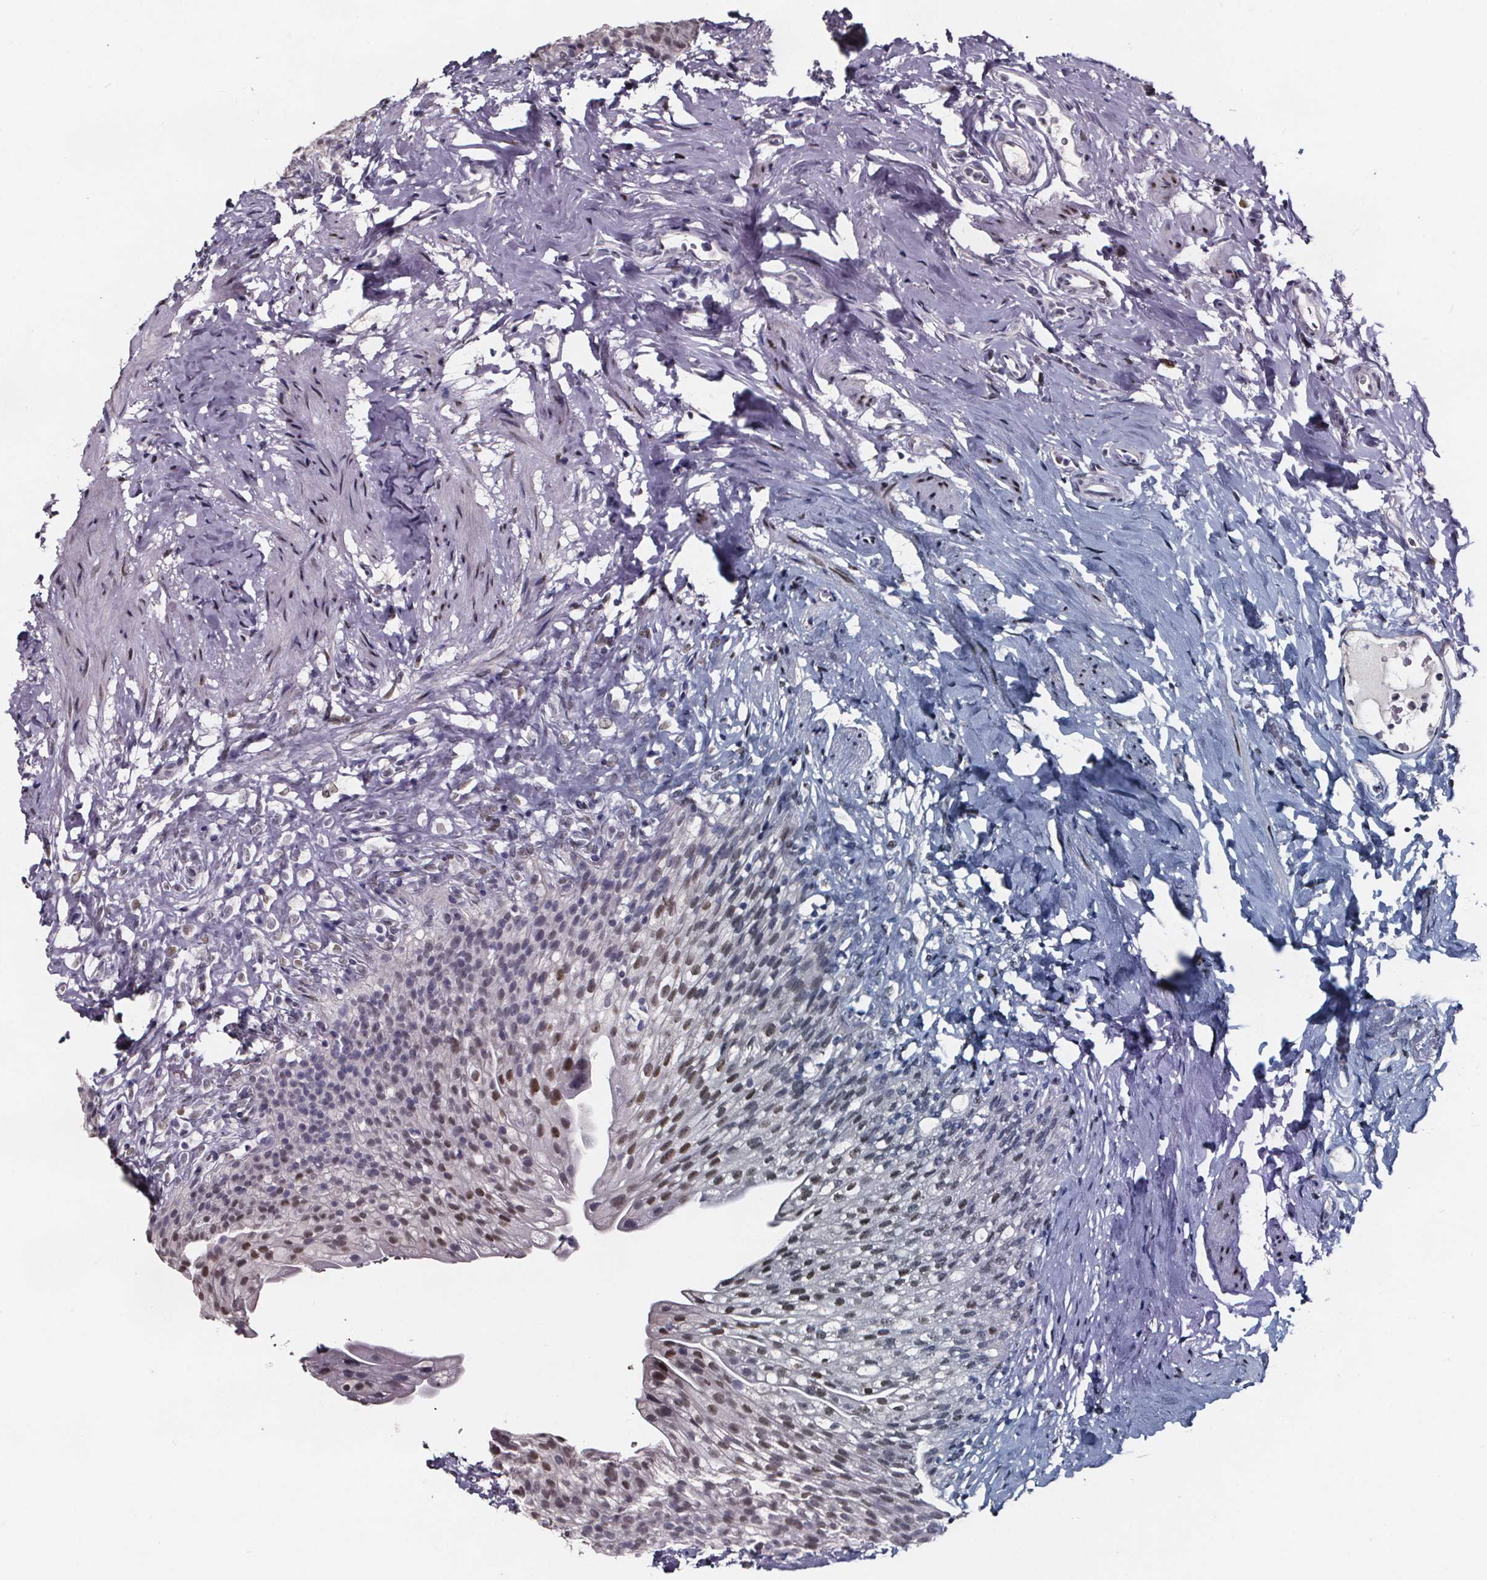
{"staining": {"intensity": "moderate", "quantity": "<25%", "location": "nuclear"}, "tissue": "urinary bladder", "cell_type": "Urothelial cells", "image_type": "normal", "snomed": [{"axis": "morphology", "description": "Normal tissue, NOS"}, {"axis": "topography", "description": "Urinary bladder"}, {"axis": "topography", "description": "Prostate"}], "caption": "A low amount of moderate nuclear staining is present in approximately <25% of urothelial cells in benign urinary bladder.", "gene": "AR", "patient": {"sex": "male", "age": 76}}